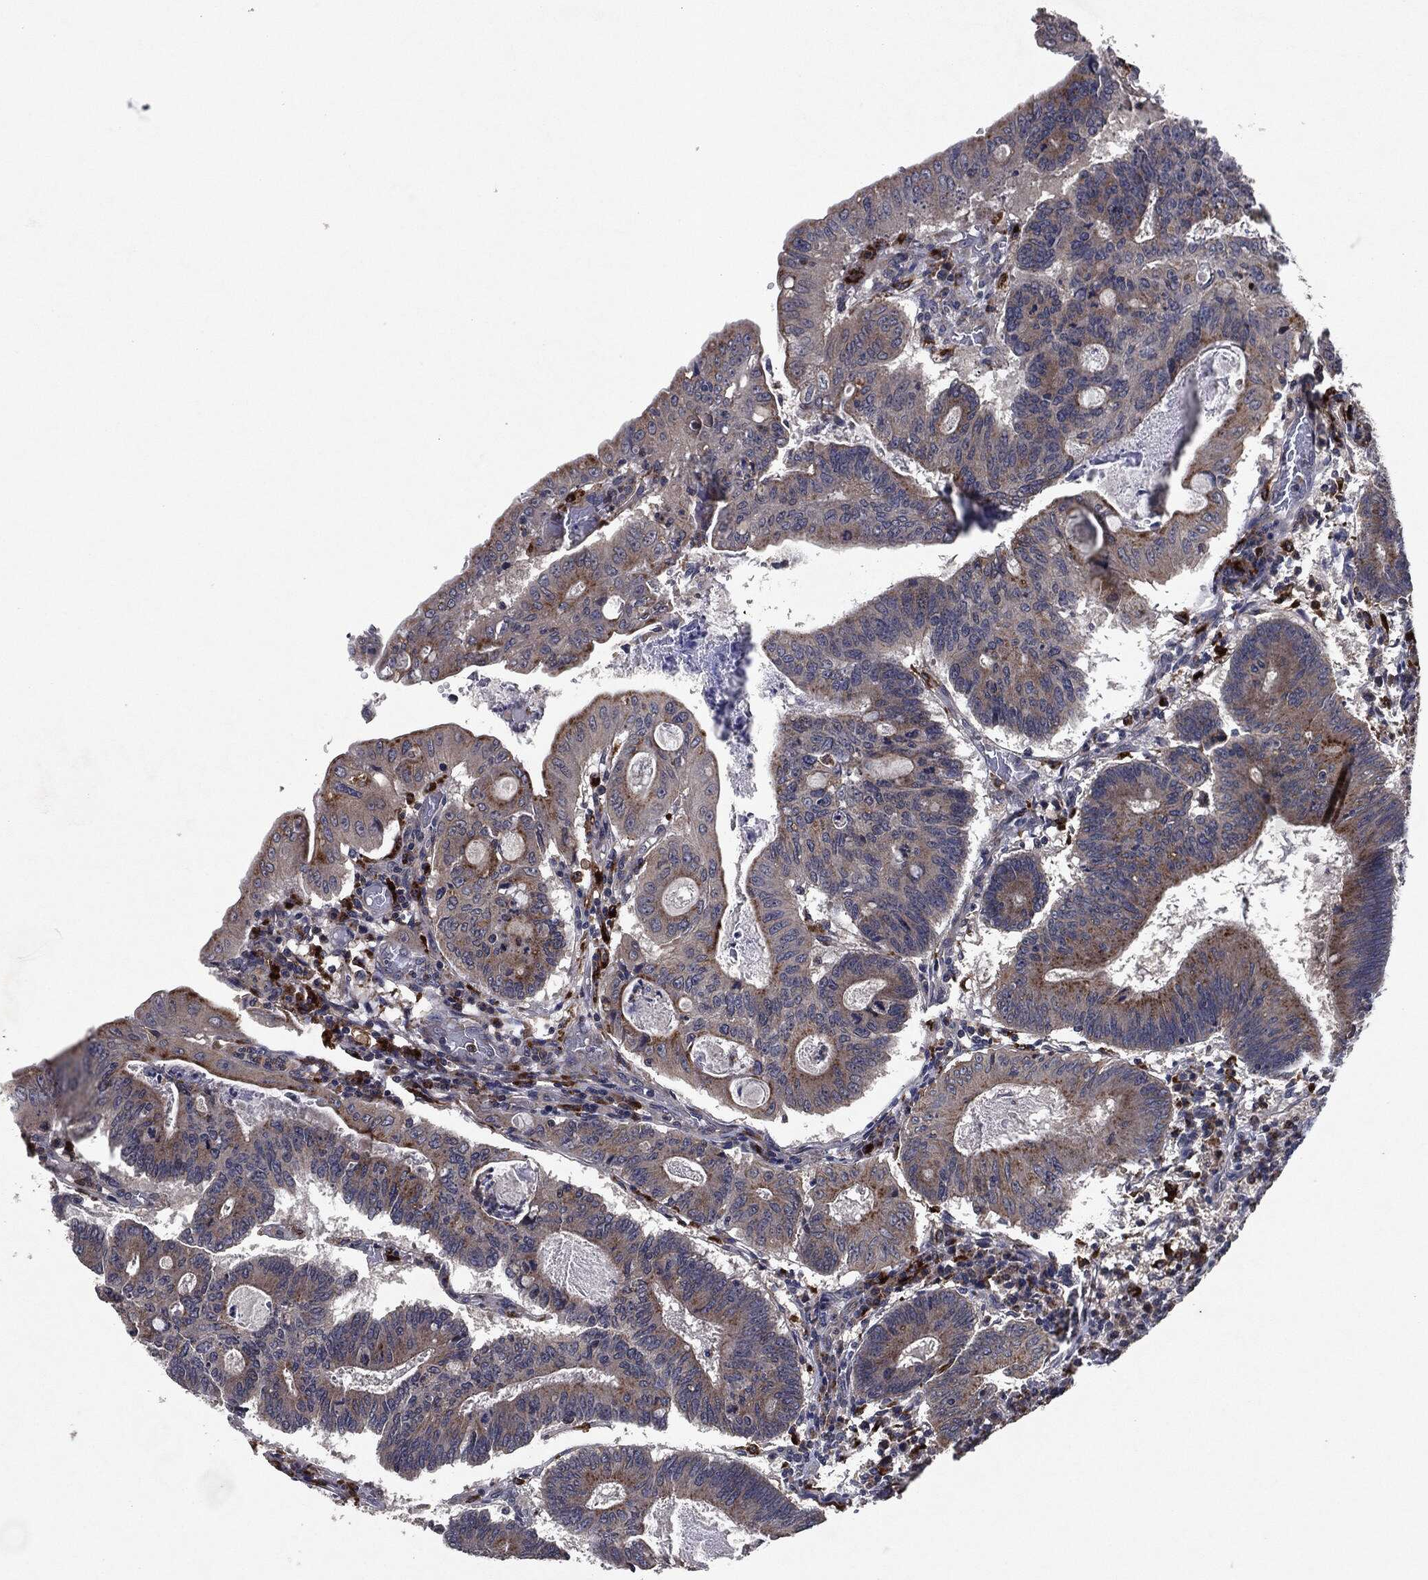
{"staining": {"intensity": "moderate", "quantity": "25%-75%", "location": "cytoplasmic/membranous"}, "tissue": "colorectal cancer", "cell_type": "Tumor cells", "image_type": "cancer", "snomed": [{"axis": "morphology", "description": "Adenocarcinoma, NOS"}, {"axis": "topography", "description": "Colon"}], "caption": "Immunohistochemistry of human colorectal adenocarcinoma shows medium levels of moderate cytoplasmic/membranous expression in approximately 25%-75% of tumor cells.", "gene": "SLC31A2", "patient": {"sex": "female", "age": 70}}